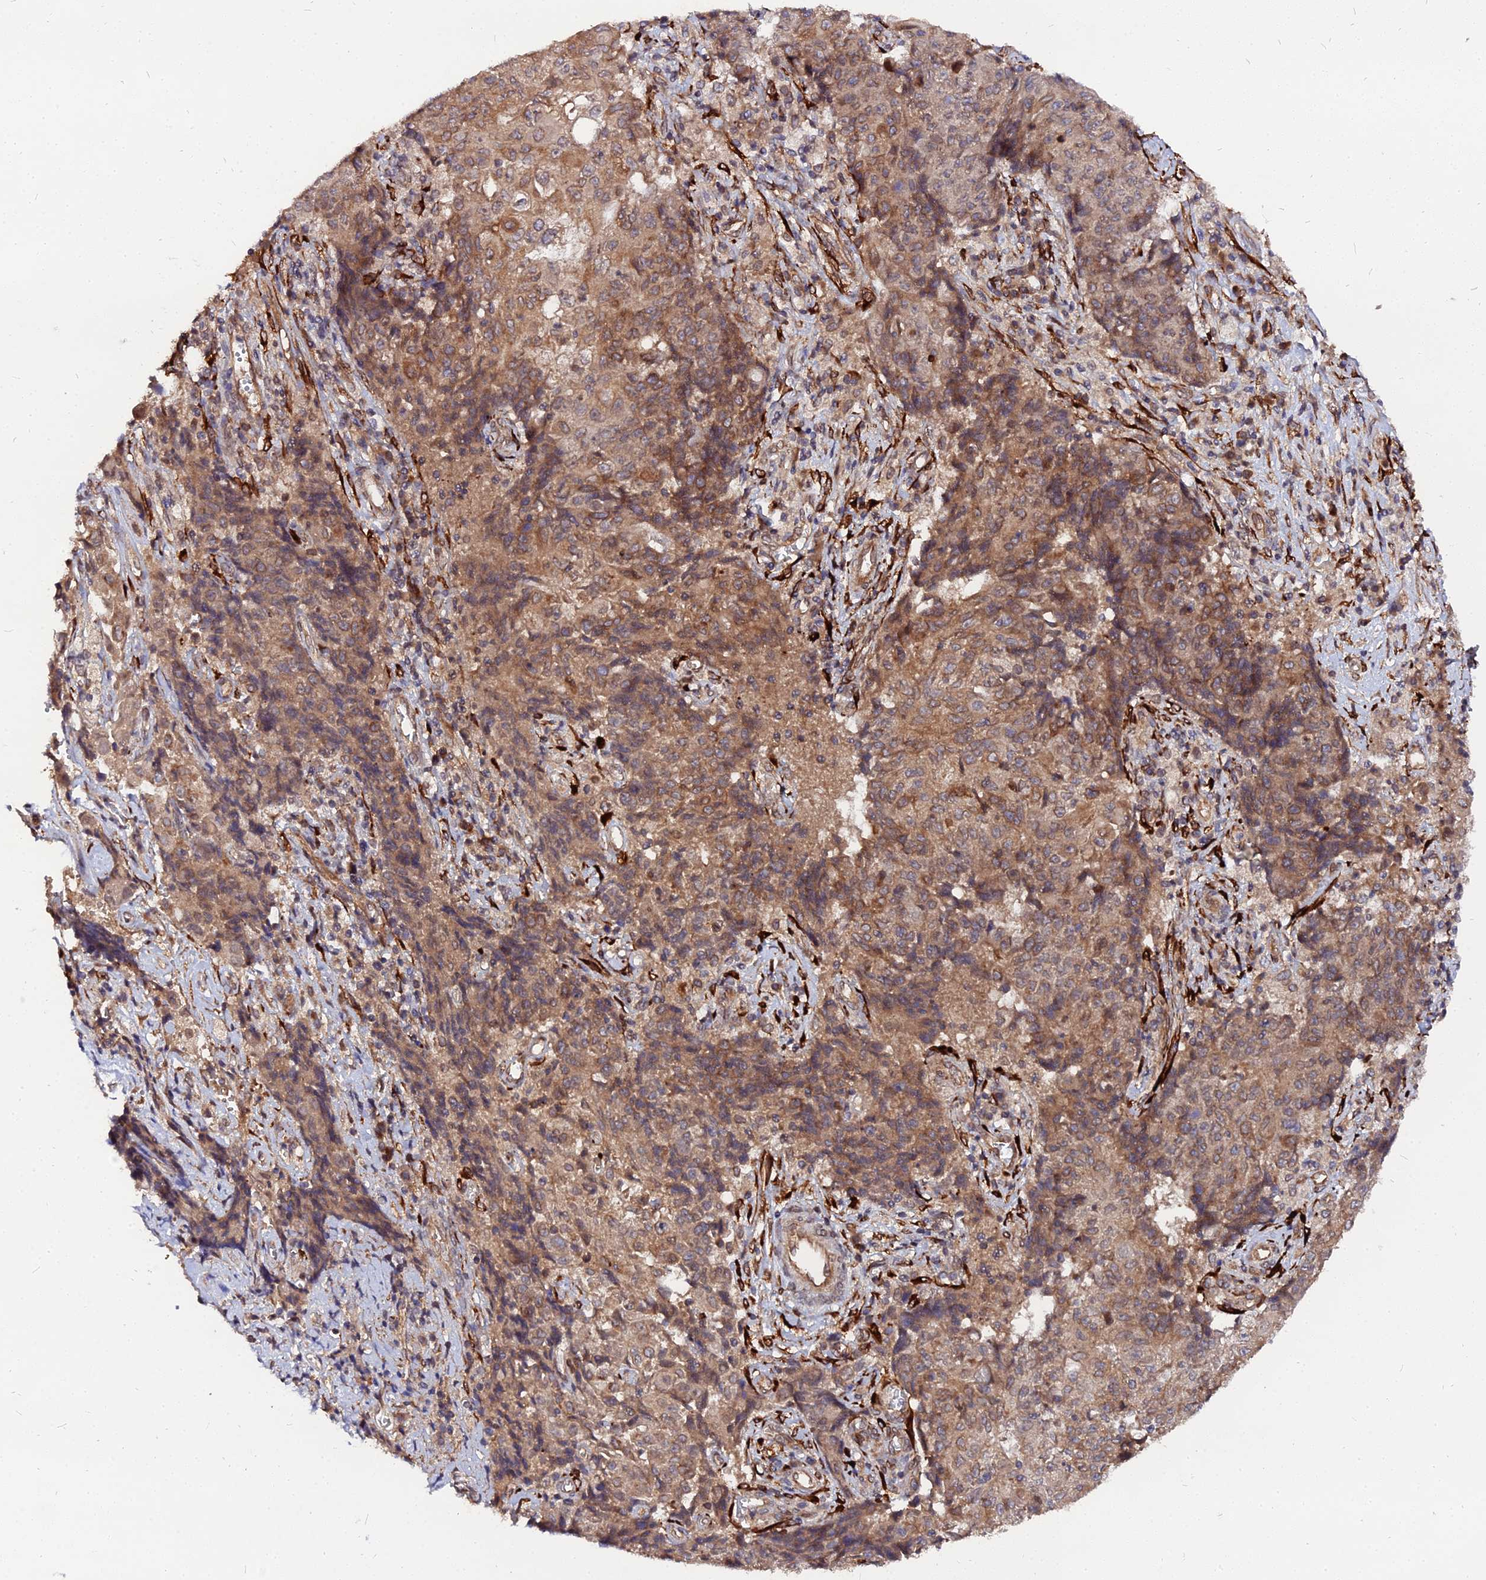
{"staining": {"intensity": "moderate", "quantity": ">75%", "location": "cytoplasmic/membranous"}, "tissue": "ovarian cancer", "cell_type": "Tumor cells", "image_type": "cancer", "snomed": [{"axis": "morphology", "description": "Carcinoma, endometroid"}, {"axis": "topography", "description": "Ovary"}], "caption": "The immunohistochemical stain shows moderate cytoplasmic/membranous staining in tumor cells of ovarian endometroid carcinoma tissue.", "gene": "PDE4D", "patient": {"sex": "female", "age": 42}}